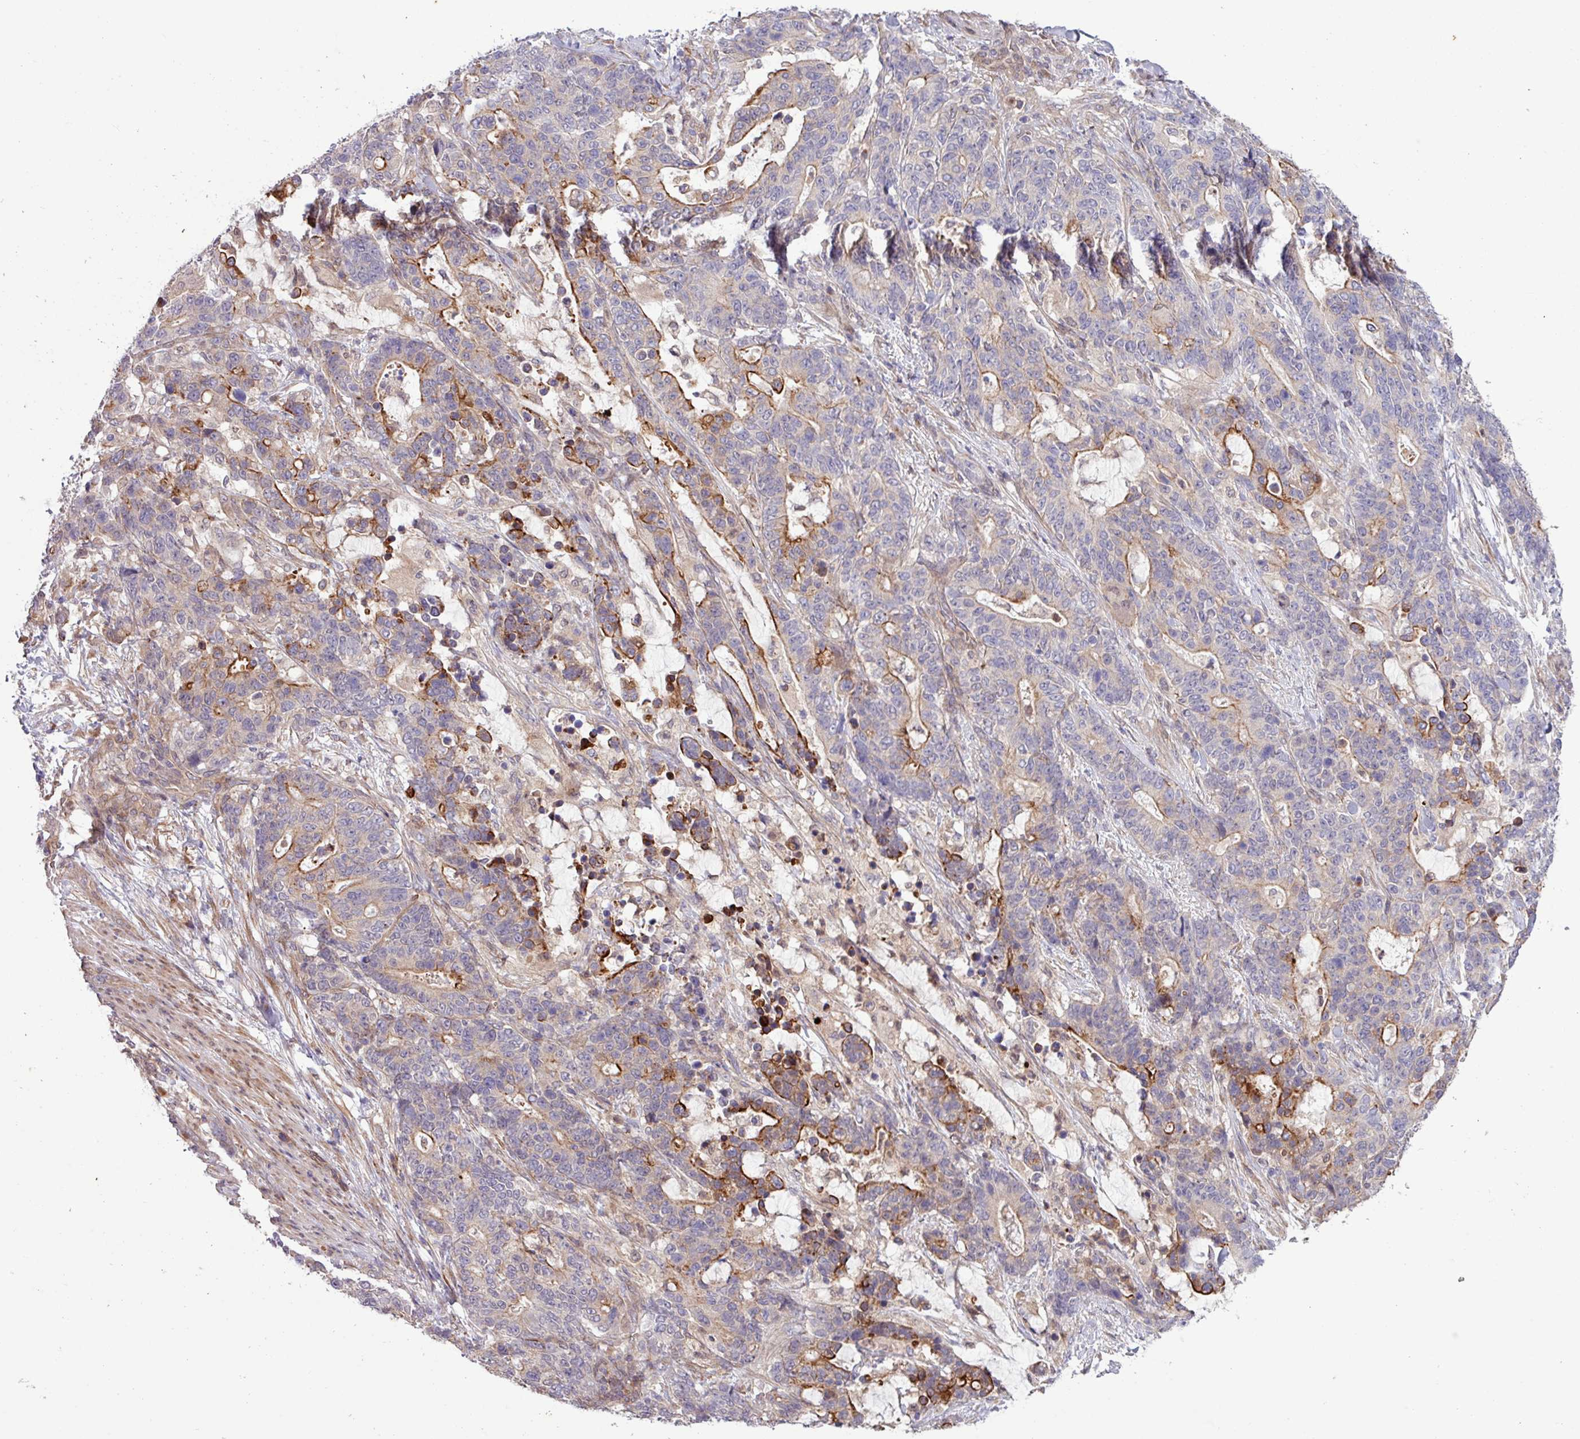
{"staining": {"intensity": "moderate", "quantity": "<25%", "location": "cytoplasmic/membranous"}, "tissue": "stomach cancer", "cell_type": "Tumor cells", "image_type": "cancer", "snomed": [{"axis": "morphology", "description": "Normal tissue, NOS"}, {"axis": "morphology", "description": "Adenocarcinoma, NOS"}, {"axis": "topography", "description": "Stomach"}], "caption": "Approximately <25% of tumor cells in human adenocarcinoma (stomach) reveal moderate cytoplasmic/membranous protein staining as visualized by brown immunohistochemical staining.", "gene": "CNTRL", "patient": {"sex": "female", "age": 64}}